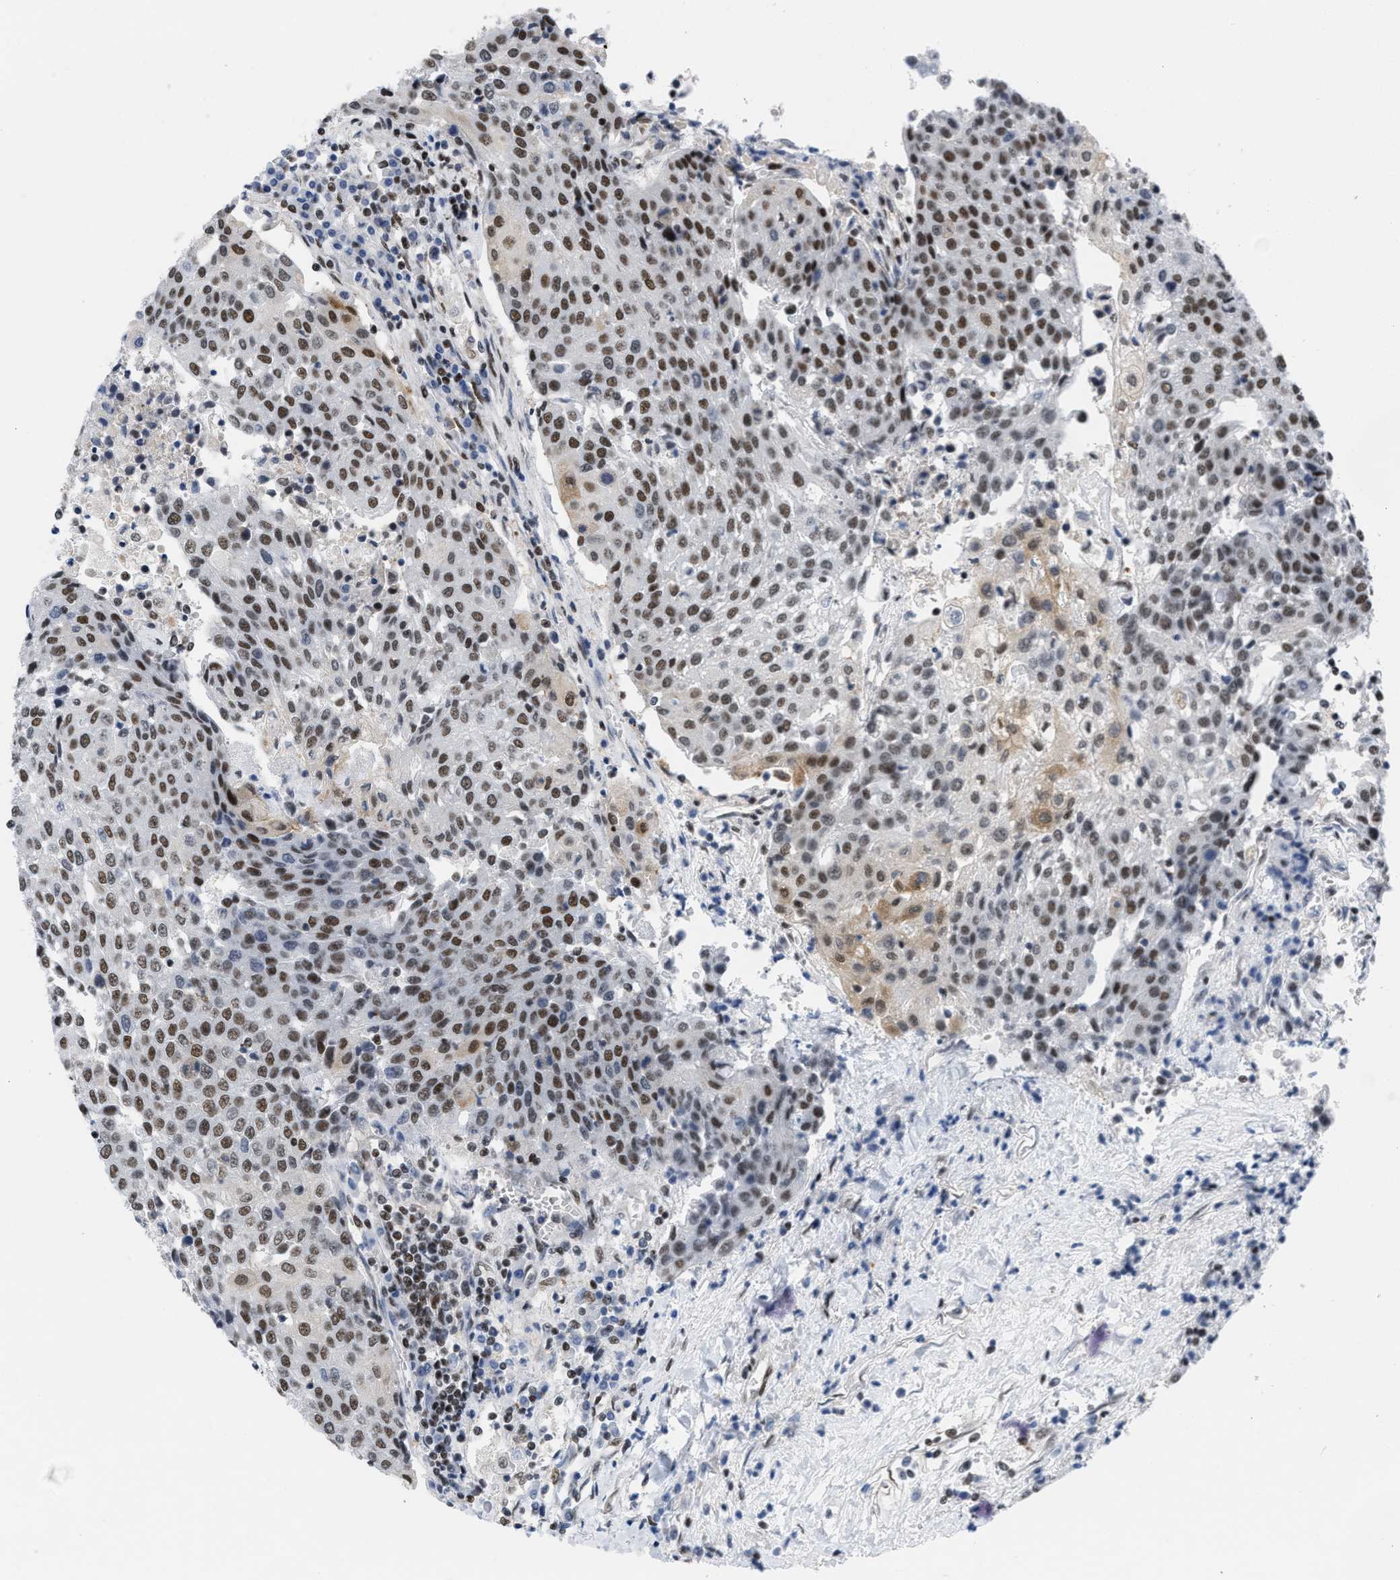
{"staining": {"intensity": "moderate", "quantity": ">75%", "location": "nuclear"}, "tissue": "urothelial cancer", "cell_type": "Tumor cells", "image_type": "cancer", "snomed": [{"axis": "morphology", "description": "Urothelial carcinoma, High grade"}, {"axis": "topography", "description": "Urinary bladder"}], "caption": "High-grade urothelial carcinoma was stained to show a protein in brown. There is medium levels of moderate nuclear expression in about >75% of tumor cells. The staining is performed using DAB (3,3'-diaminobenzidine) brown chromogen to label protein expression. The nuclei are counter-stained blue using hematoxylin.", "gene": "MIER1", "patient": {"sex": "female", "age": 85}}